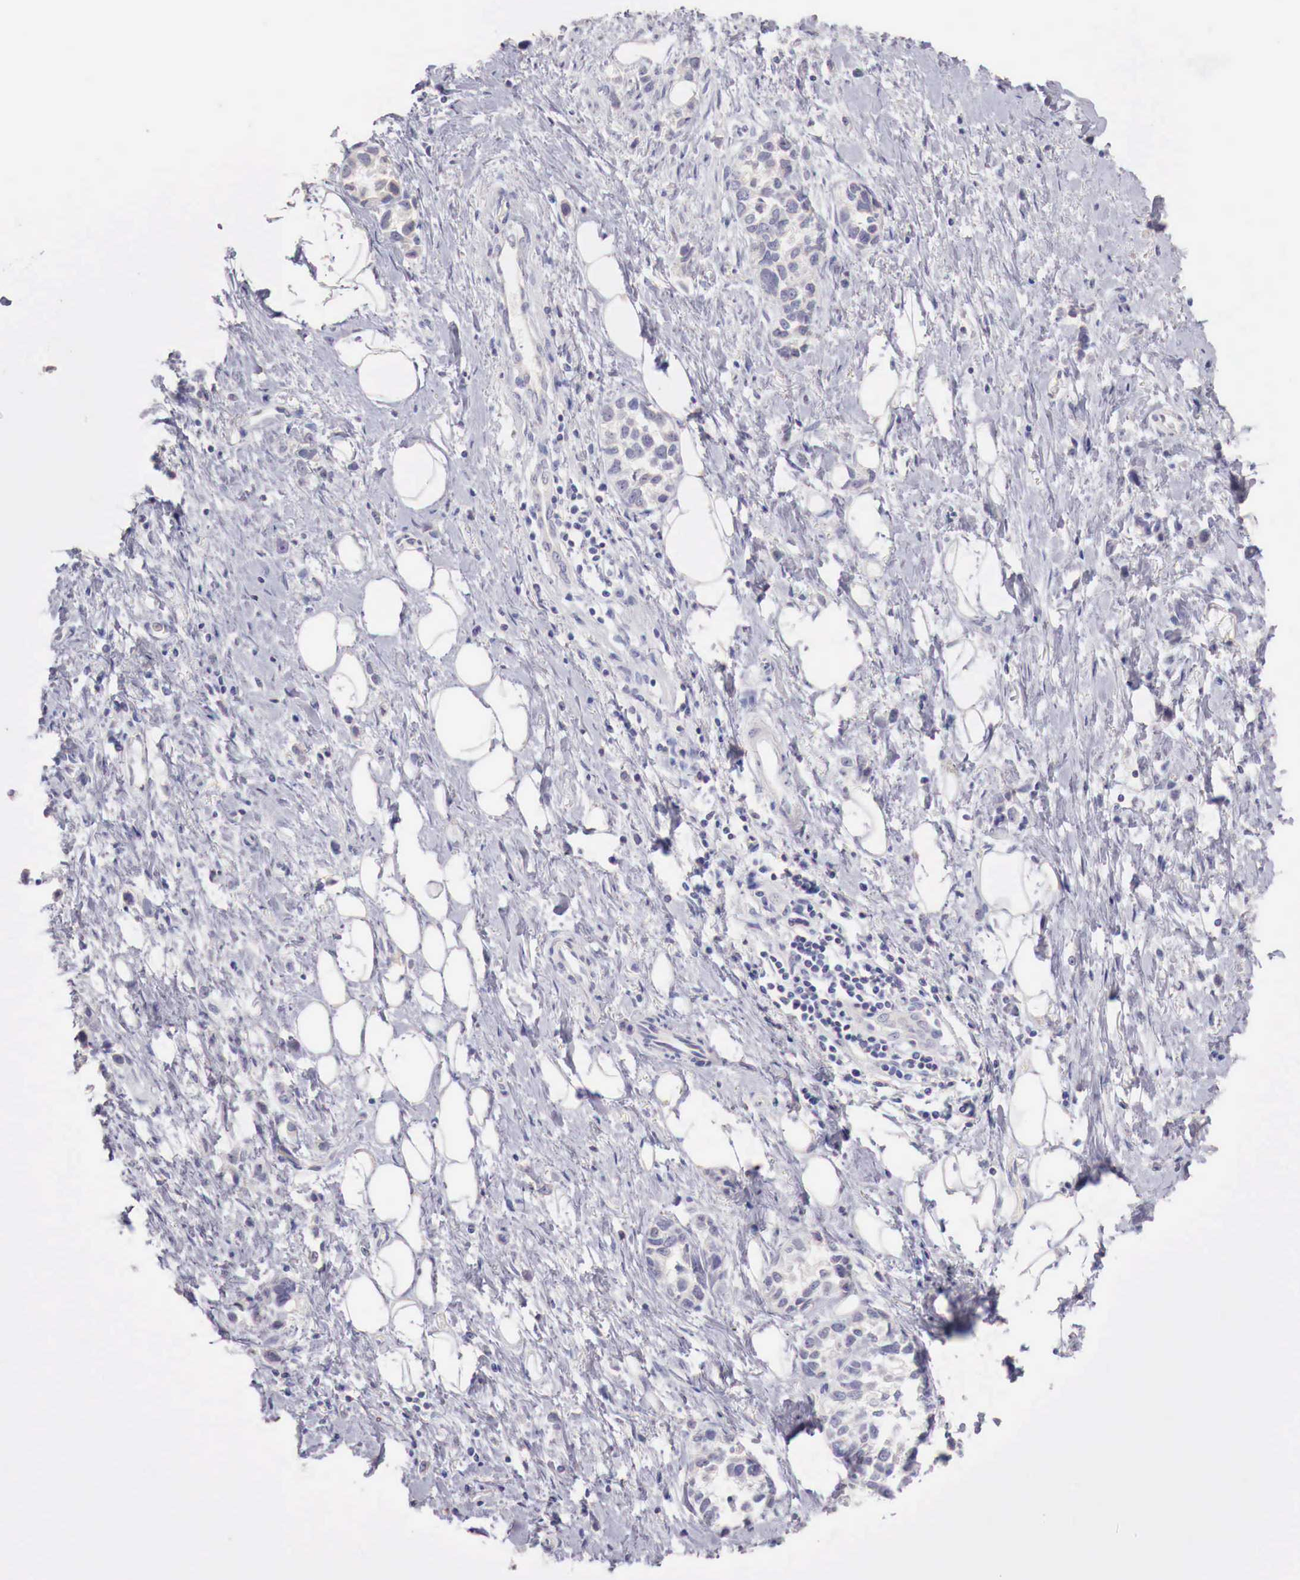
{"staining": {"intensity": "negative", "quantity": "none", "location": "none"}, "tissue": "stomach cancer", "cell_type": "Tumor cells", "image_type": "cancer", "snomed": [{"axis": "morphology", "description": "Adenocarcinoma, NOS"}, {"axis": "topography", "description": "Stomach, upper"}], "caption": "Tumor cells are negative for brown protein staining in adenocarcinoma (stomach).", "gene": "ITIH6", "patient": {"sex": "male", "age": 76}}